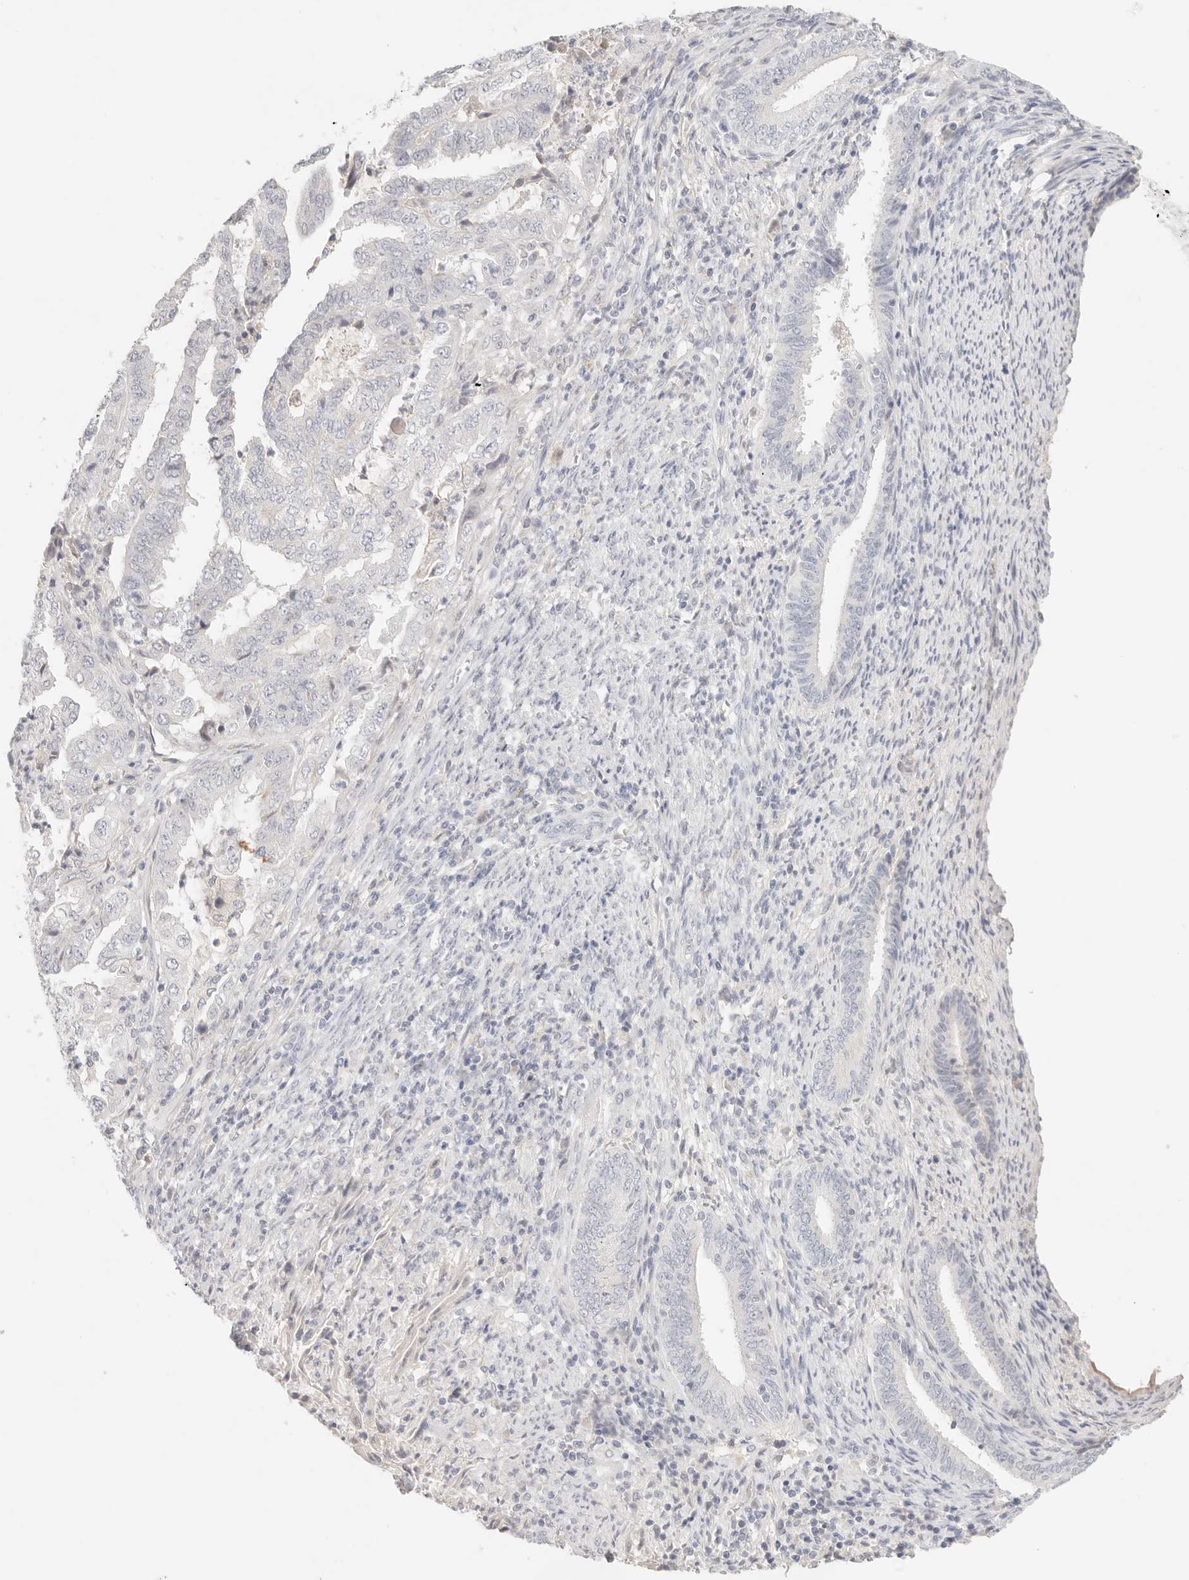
{"staining": {"intensity": "negative", "quantity": "none", "location": "none"}, "tissue": "endometrial cancer", "cell_type": "Tumor cells", "image_type": "cancer", "snomed": [{"axis": "morphology", "description": "Adenocarcinoma, NOS"}, {"axis": "topography", "description": "Endometrium"}], "caption": "High magnification brightfield microscopy of endometrial cancer stained with DAB (brown) and counterstained with hematoxylin (blue): tumor cells show no significant positivity.", "gene": "SPHK1", "patient": {"sex": "female", "age": 51}}